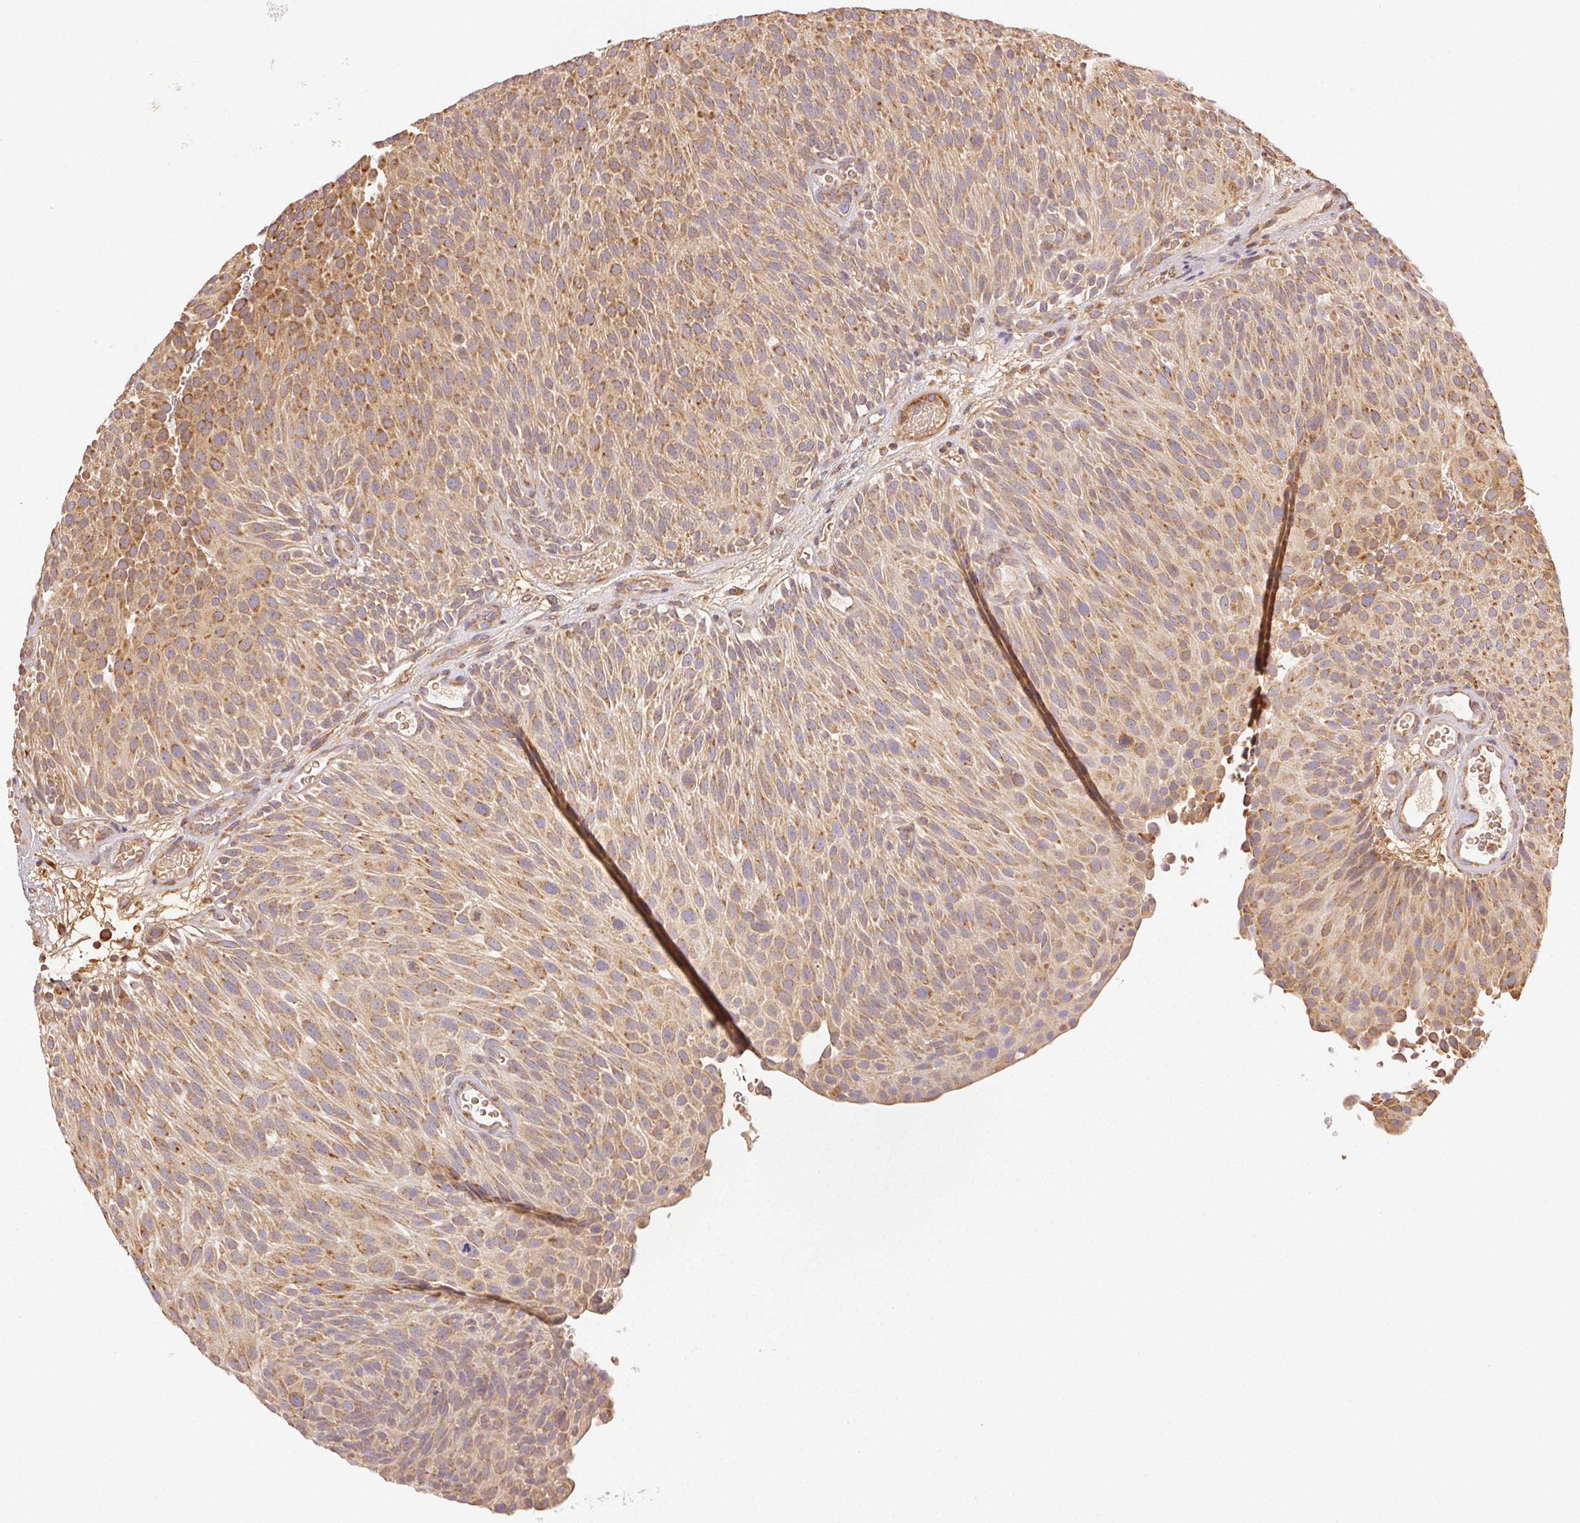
{"staining": {"intensity": "moderate", "quantity": ">75%", "location": "cytoplasmic/membranous"}, "tissue": "urothelial cancer", "cell_type": "Tumor cells", "image_type": "cancer", "snomed": [{"axis": "morphology", "description": "Urothelial carcinoma, Low grade"}, {"axis": "topography", "description": "Urinary bladder"}], "caption": "Urothelial cancer tissue shows moderate cytoplasmic/membranous positivity in approximately >75% of tumor cells (DAB (3,3'-diaminobenzidine) IHC with brightfield microscopy, high magnification).", "gene": "ENTREP1", "patient": {"sex": "male", "age": 78}}